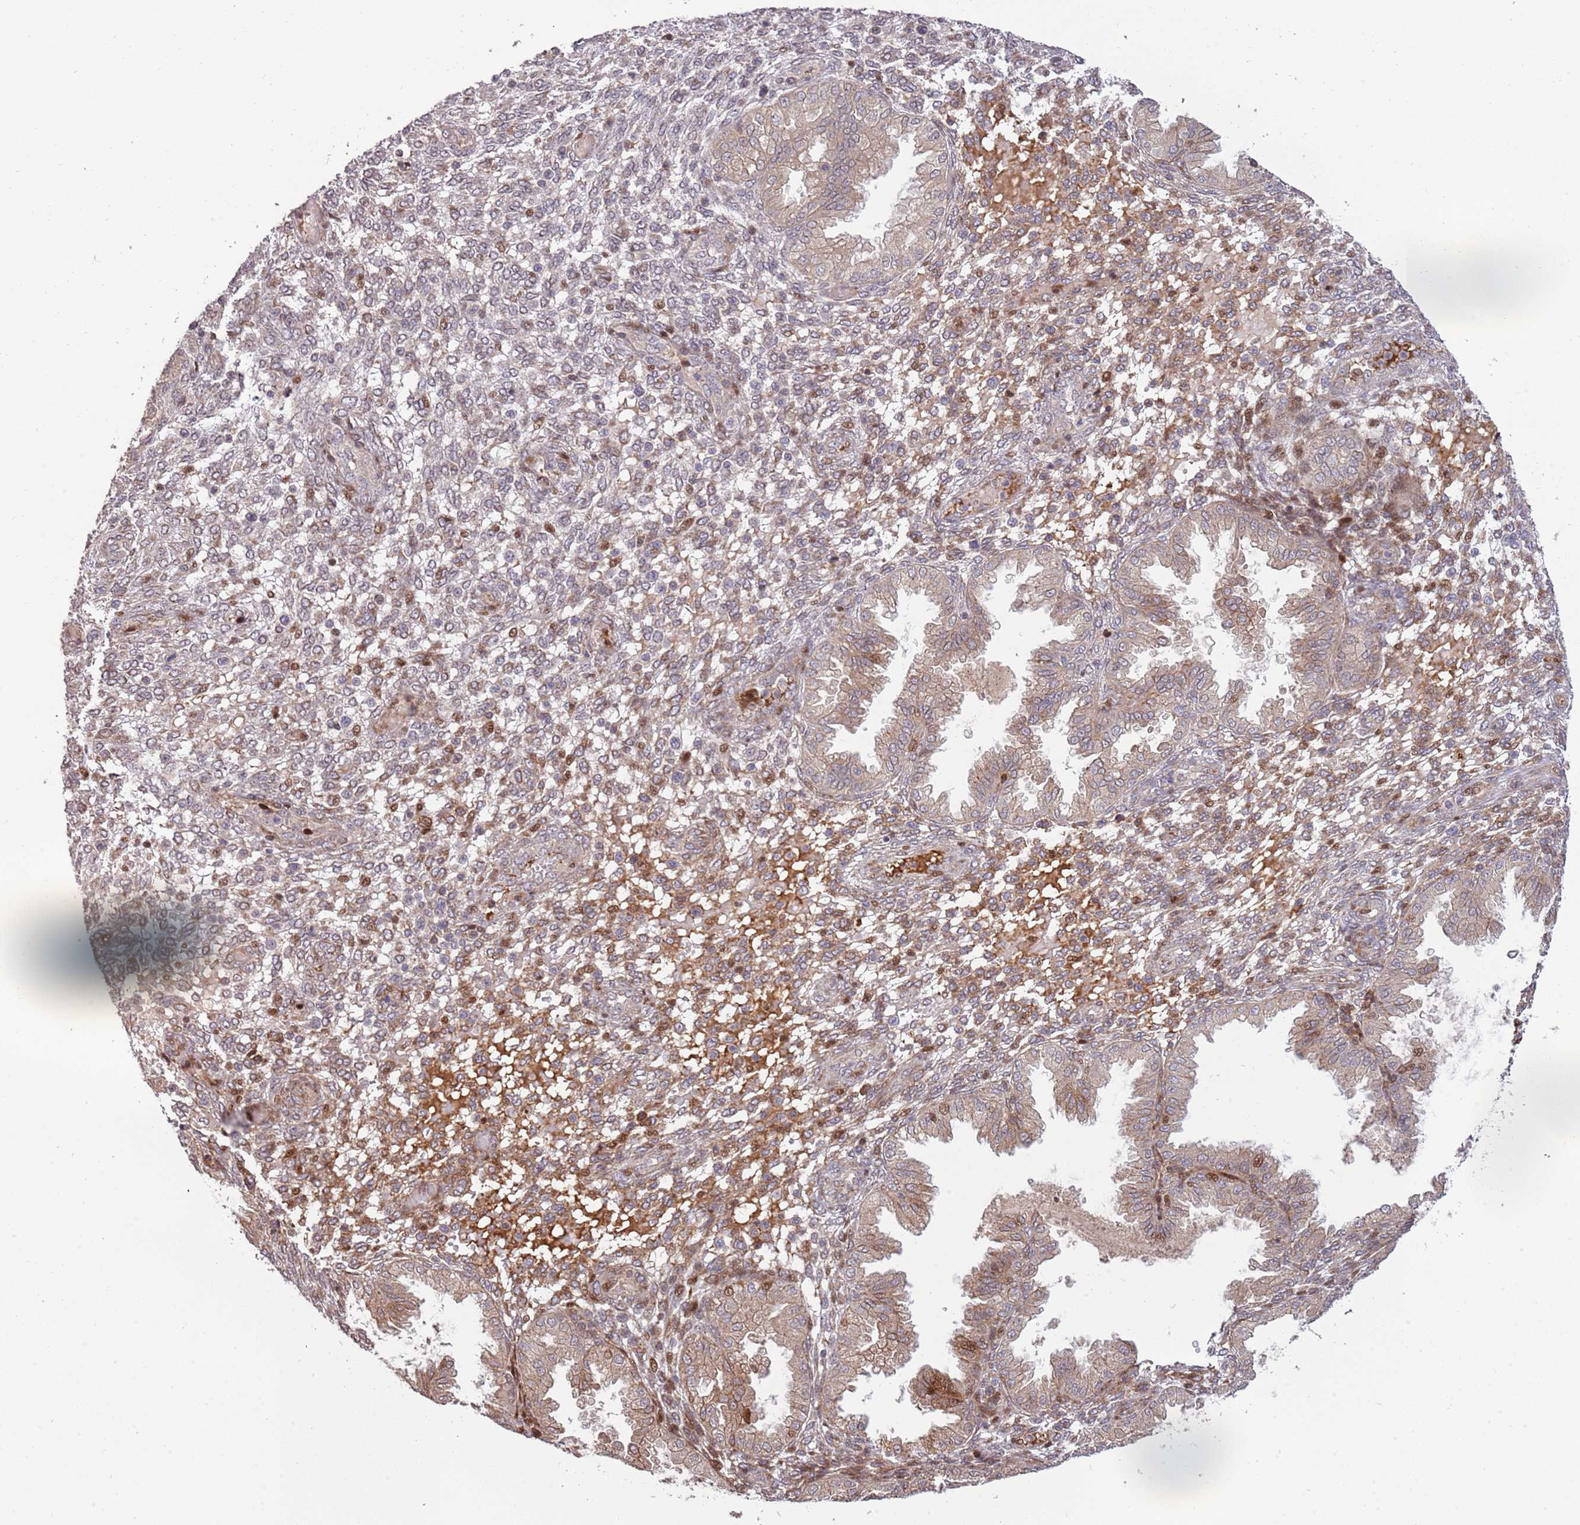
{"staining": {"intensity": "moderate", "quantity": "<25%", "location": "cytoplasmic/membranous,nuclear"}, "tissue": "endometrium", "cell_type": "Cells in endometrial stroma", "image_type": "normal", "snomed": [{"axis": "morphology", "description": "Normal tissue, NOS"}, {"axis": "topography", "description": "Endometrium"}], "caption": "Immunohistochemical staining of benign endometrium exhibits <25% levels of moderate cytoplasmic/membranous,nuclear protein staining in about <25% of cells in endometrial stroma.", "gene": "SYNDIG1L", "patient": {"sex": "female", "age": 33}}